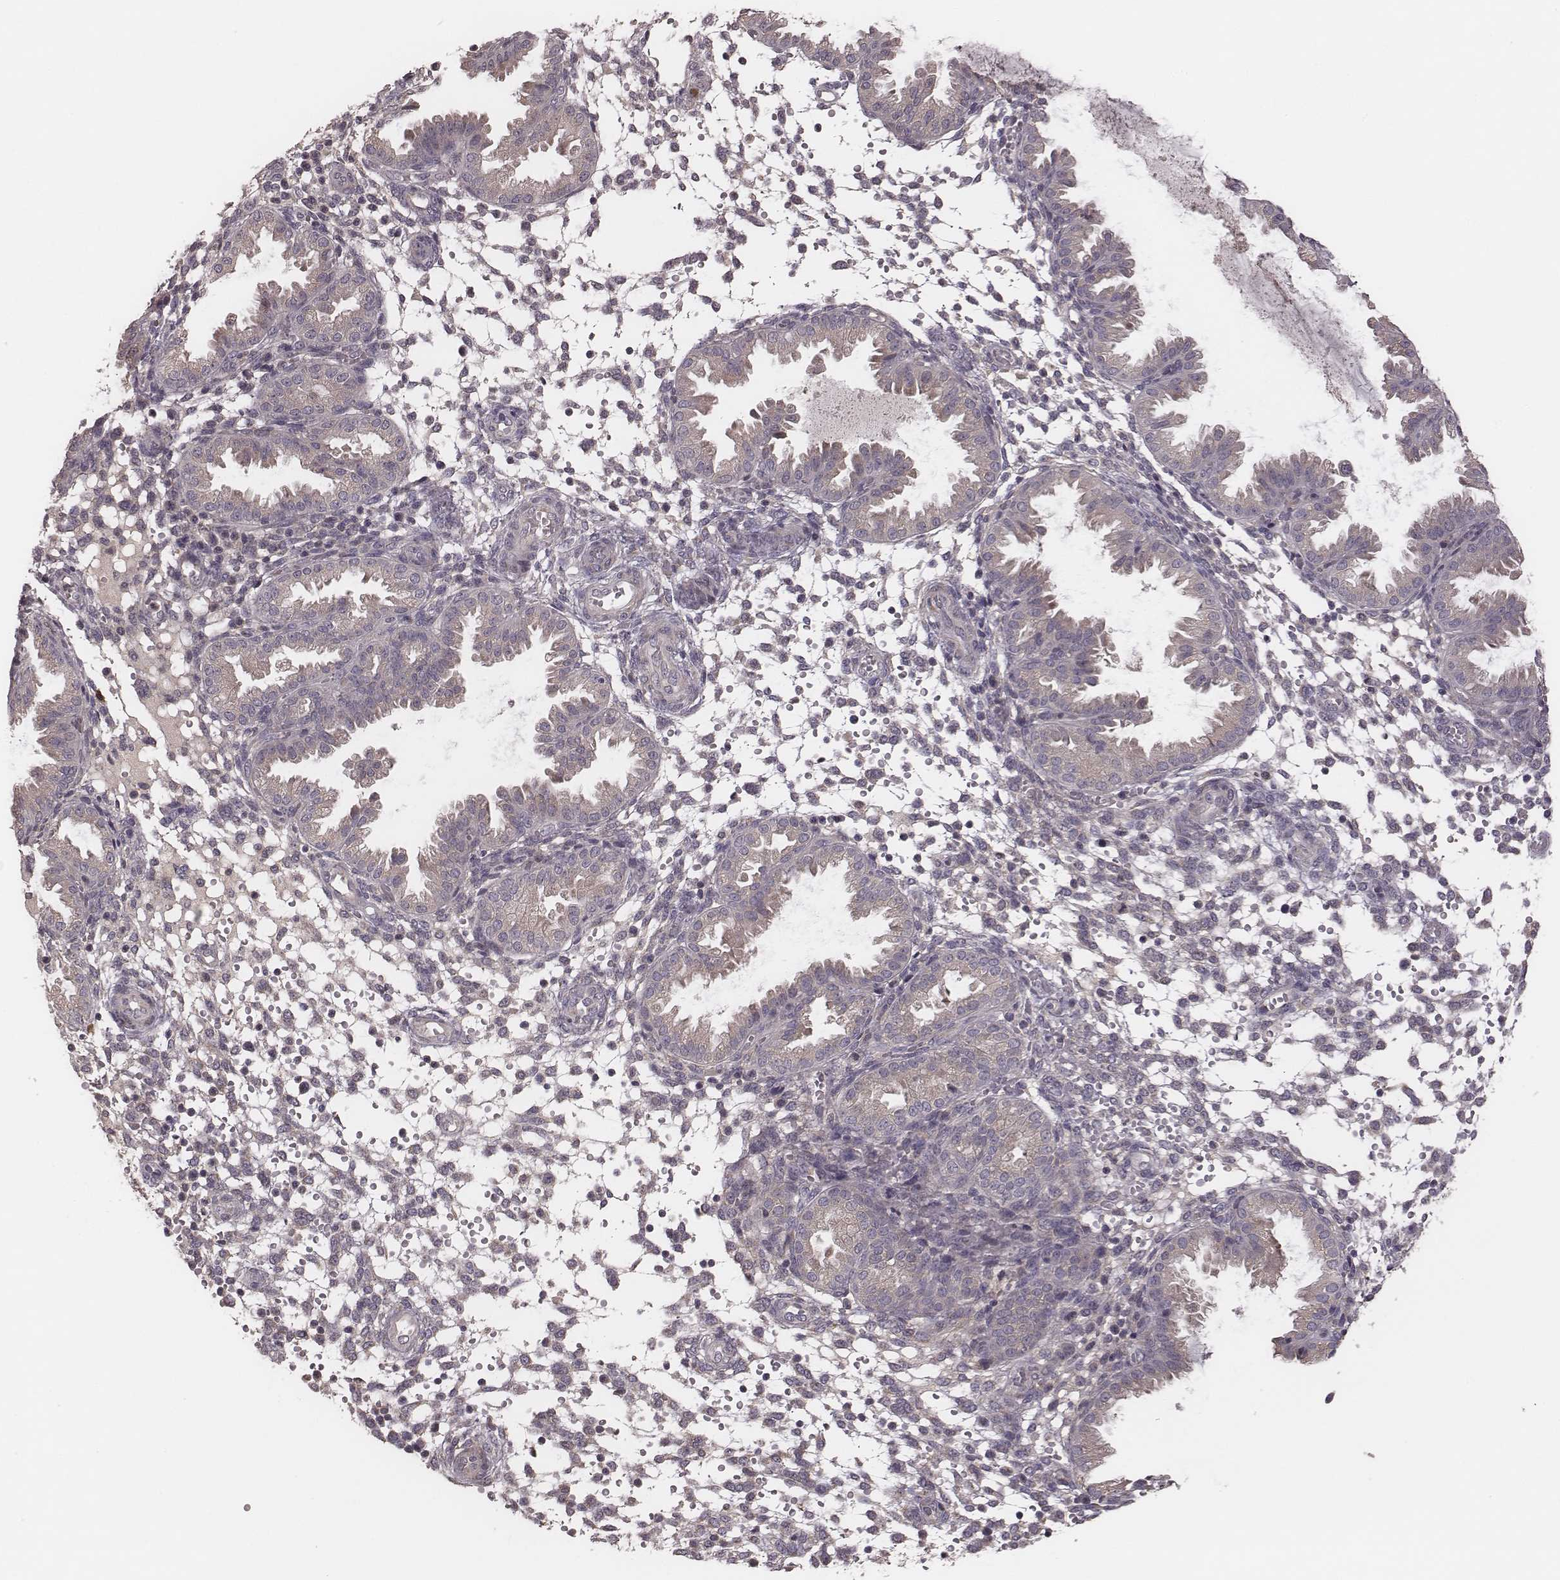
{"staining": {"intensity": "negative", "quantity": "none", "location": "none"}, "tissue": "endometrium", "cell_type": "Cells in endometrial stroma", "image_type": "normal", "snomed": [{"axis": "morphology", "description": "Normal tissue, NOS"}, {"axis": "topography", "description": "Endometrium"}], "caption": "Immunohistochemistry (IHC) of unremarkable human endometrium demonstrates no staining in cells in endometrial stroma.", "gene": "P2RX5", "patient": {"sex": "female", "age": 33}}